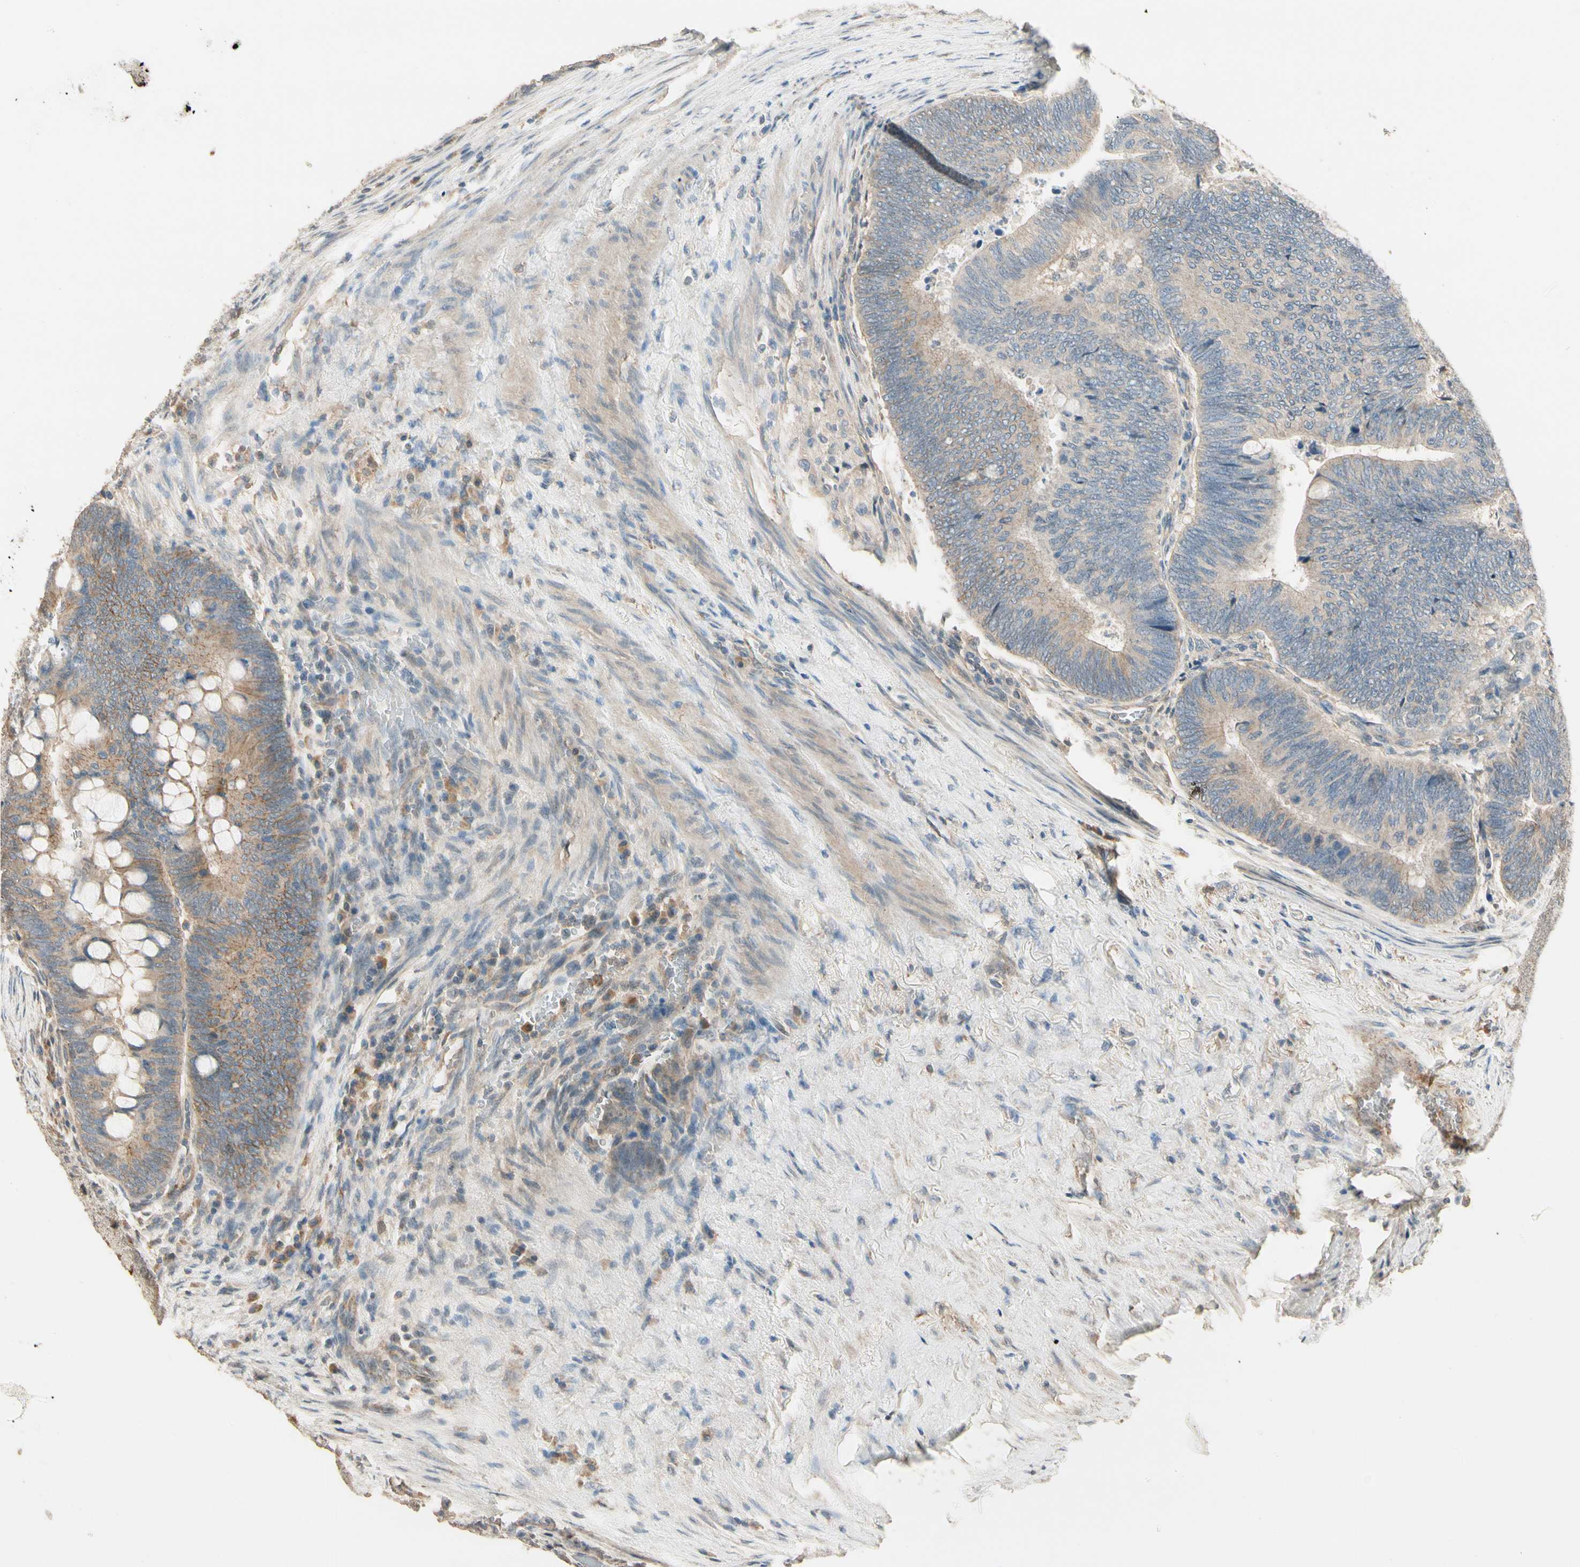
{"staining": {"intensity": "weak", "quantity": "25%-75%", "location": "cytoplasmic/membranous"}, "tissue": "colorectal cancer", "cell_type": "Tumor cells", "image_type": "cancer", "snomed": [{"axis": "morphology", "description": "Normal tissue, NOS"}, {"axis": "morphology", "description": "Adenocarcinoma, NOS"}, {"axis": "topography", "description": "Rectum"}, {"axis": "topography", "description": "Peripheral nerve tissue"}], "caption": "Immunohistochemical staining of human colorectal cancer reveals low levels of weak cytoplasmic/membranous positivity in approximately 25%-75% of tumor cells.", "gene": "CDH6", "patient": {"sex": "male", "age": 92}}